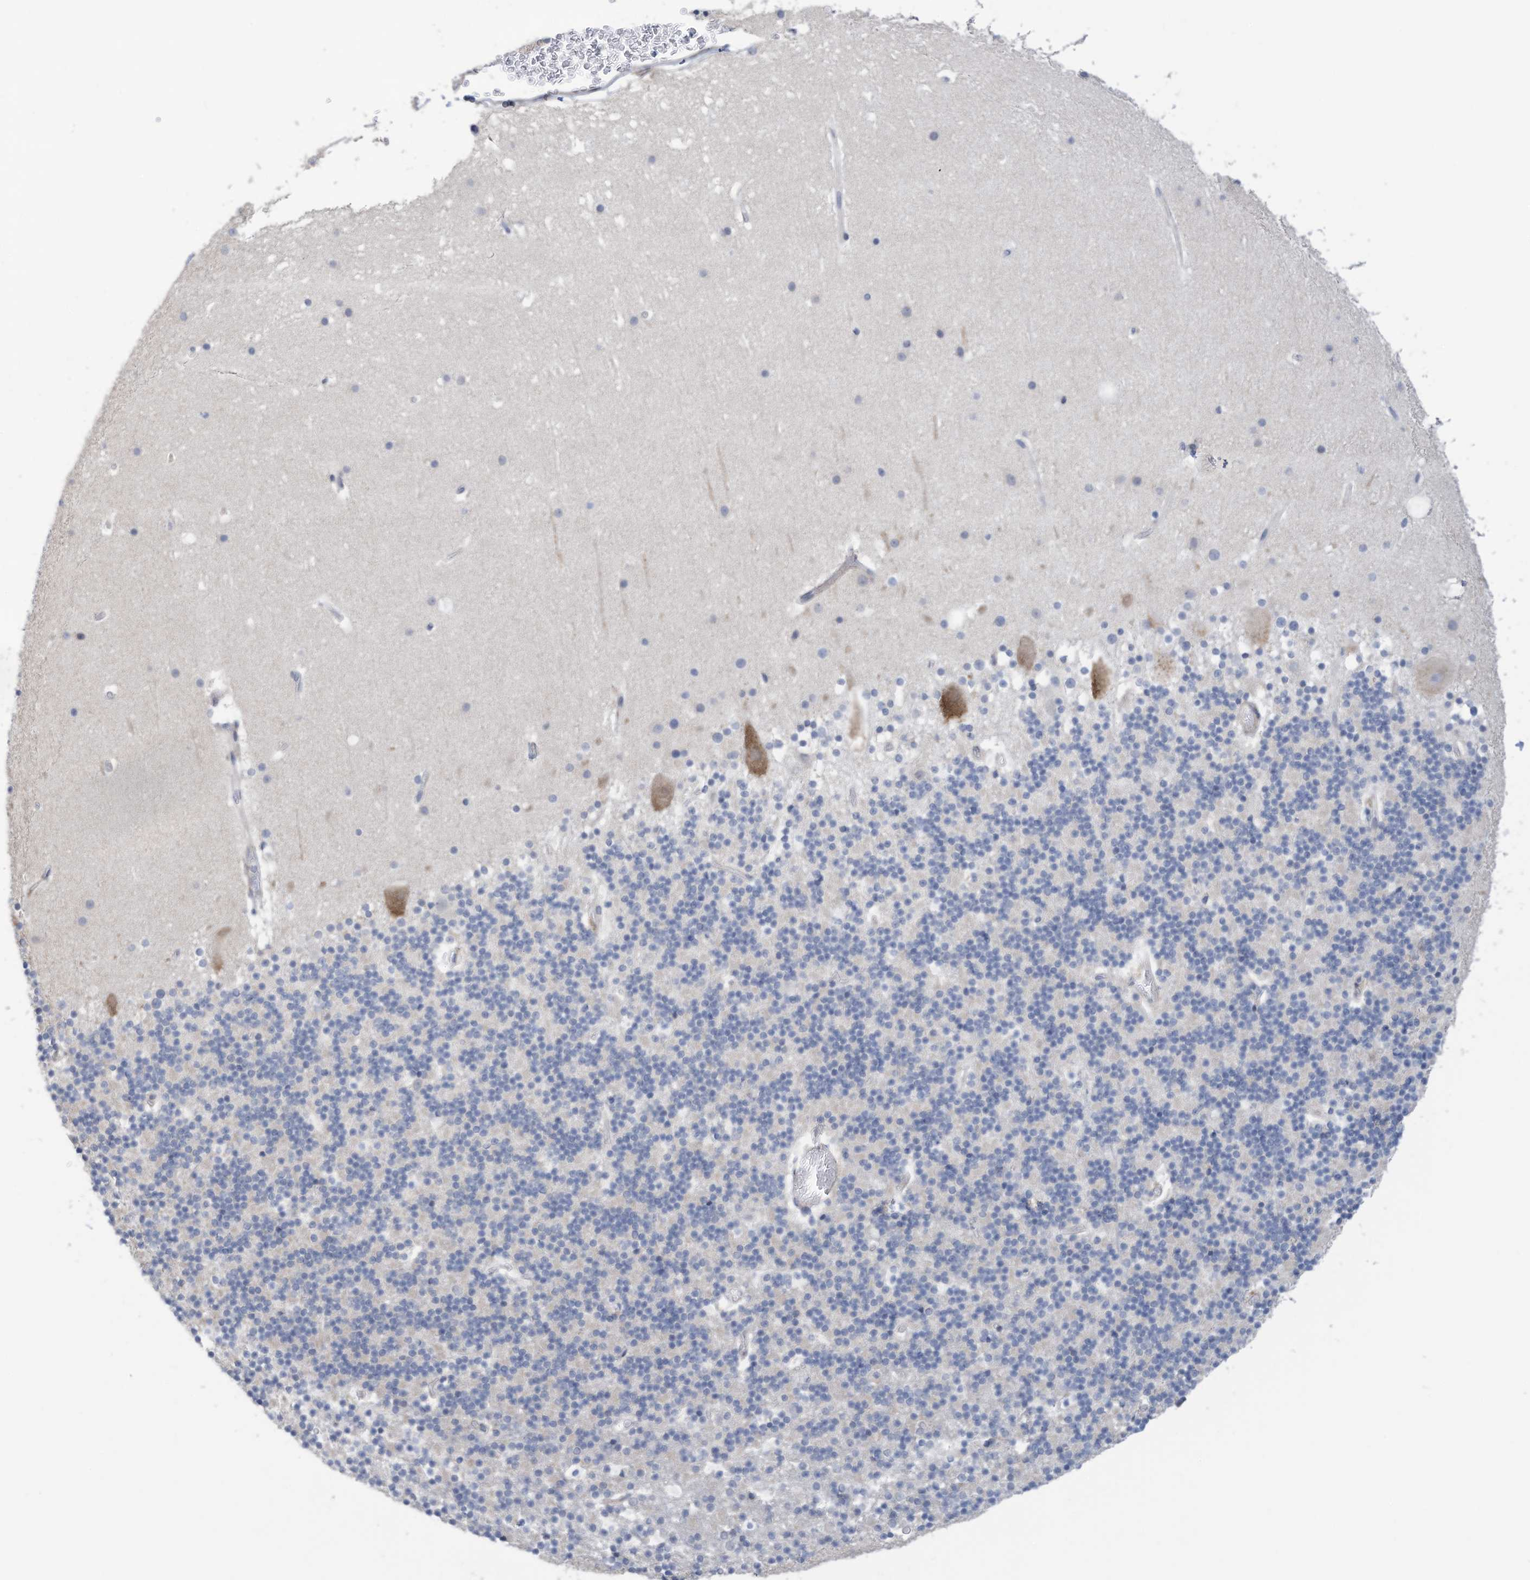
{"staining": {"intensity": "negative", "quantity": "none", "location": "none"}, "tissue": "cerebellum", "cell_type": "Cells in granular layer", "image_type": "normal", "snomed": [{"axis": "morphology", "description": "Normal tissue, NOS"}, {"axis": "topography", "description": "Cerebellum"}], "caption": "The micrograph shows no staining of cells in granular layer in unremarkable cerebellum. (Stains: DAB immunohistochemistry (IHC) with hematoxylin counter stain, Microscopy: brightfield microscopy at high magnification).", "gene": "ZNF292", "patient": {"sex": "male", "age": 57}}